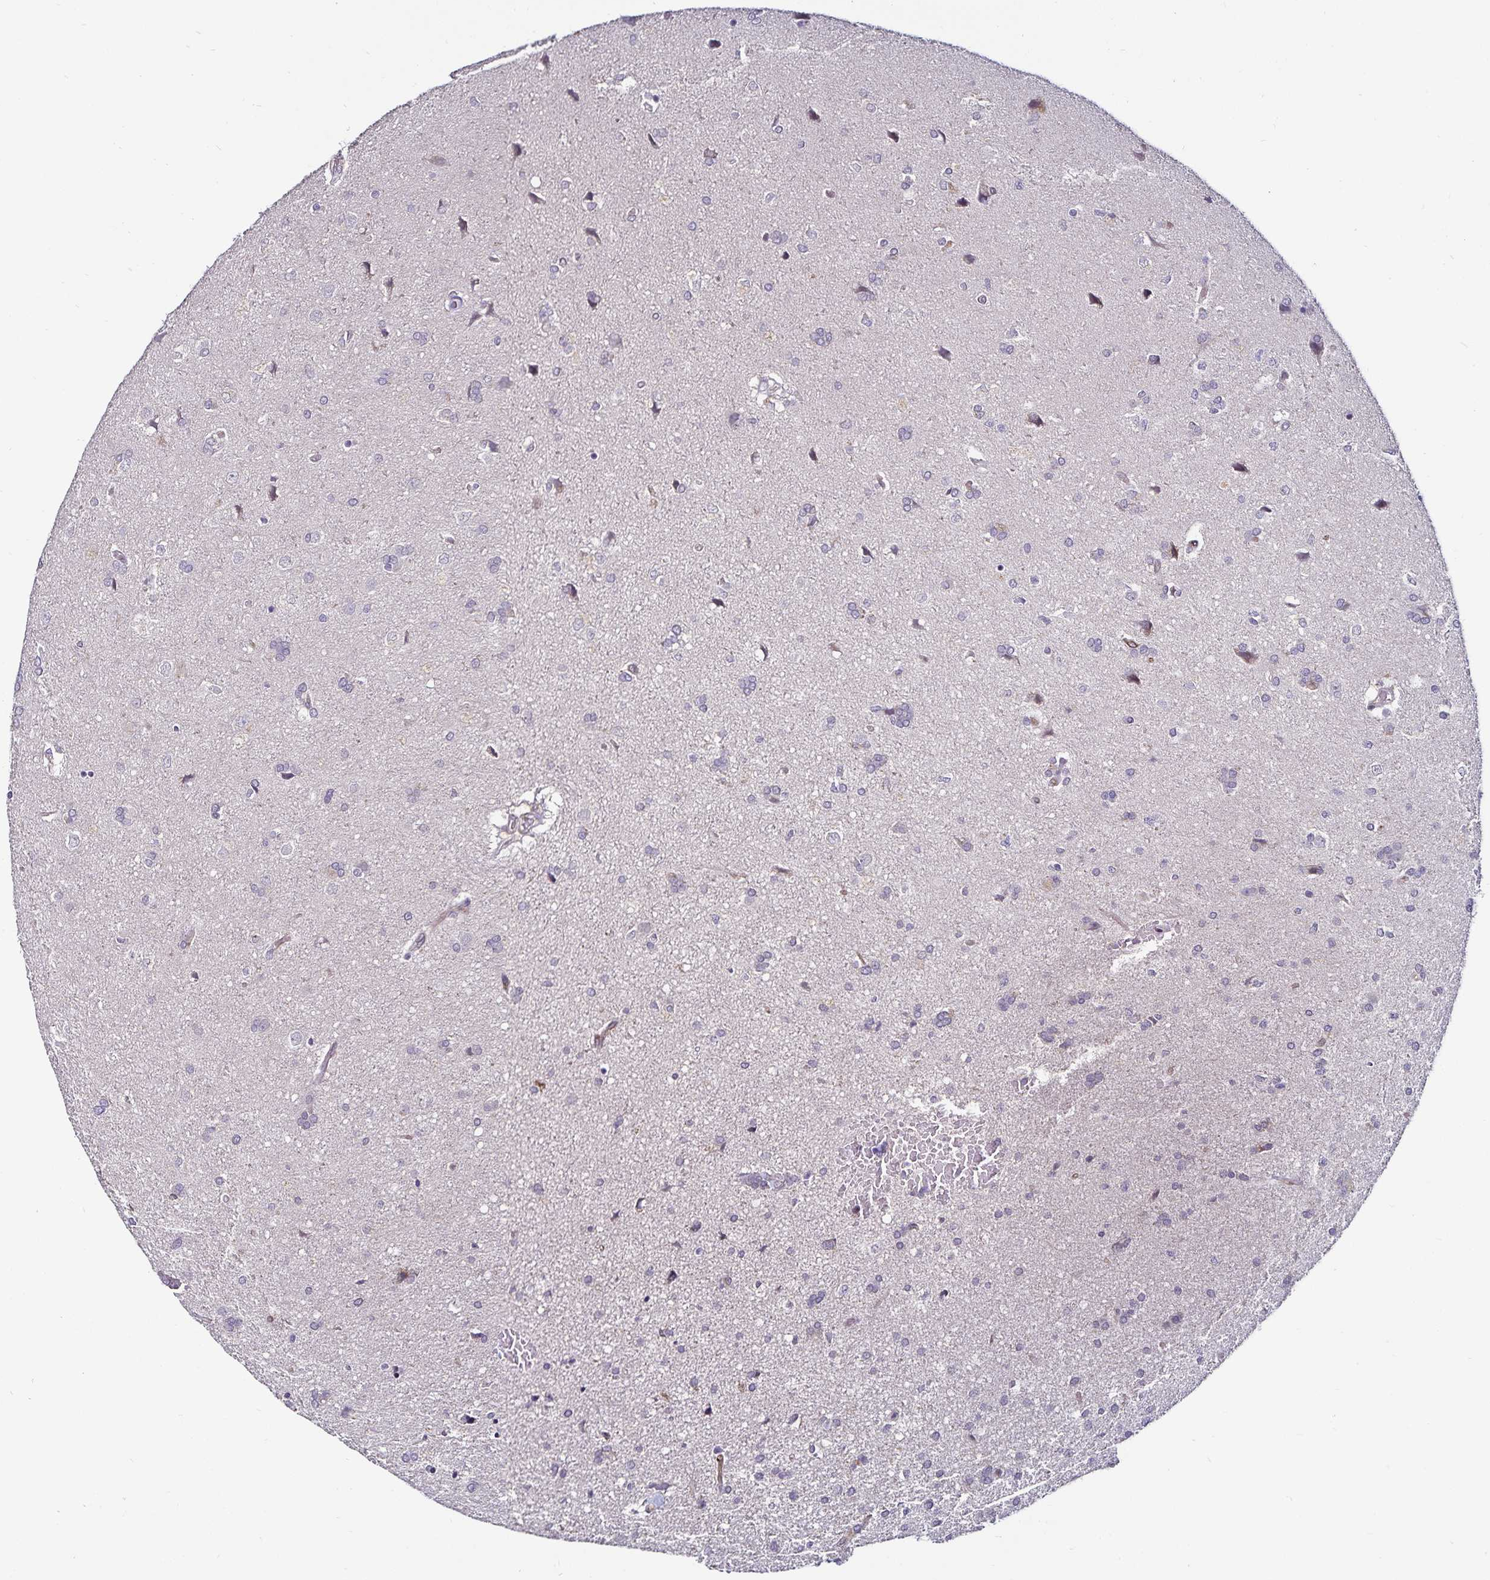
{"staining": {"intensity": "negative", "quantity": "none", "location": "none"}, "tissue": "glioma", "cell_type": "Tumor cells", "image_type": "cancer", "snomed": [{"axis": "morphology", "description": "Glioma, malignant, High grade"}, {"axis": "topography", "description": "Brain"}], "caption": "A photomicrograph of glioma stained for a protein demonstrates no brown staining in tumor cells. (DAB (3,3'-diaminobenzidine) immunohistochemistry visualized using brightfield microscopy, high magnification).", "gene": "ACSL5", "patient": {"sex": "male", "age": 68}}